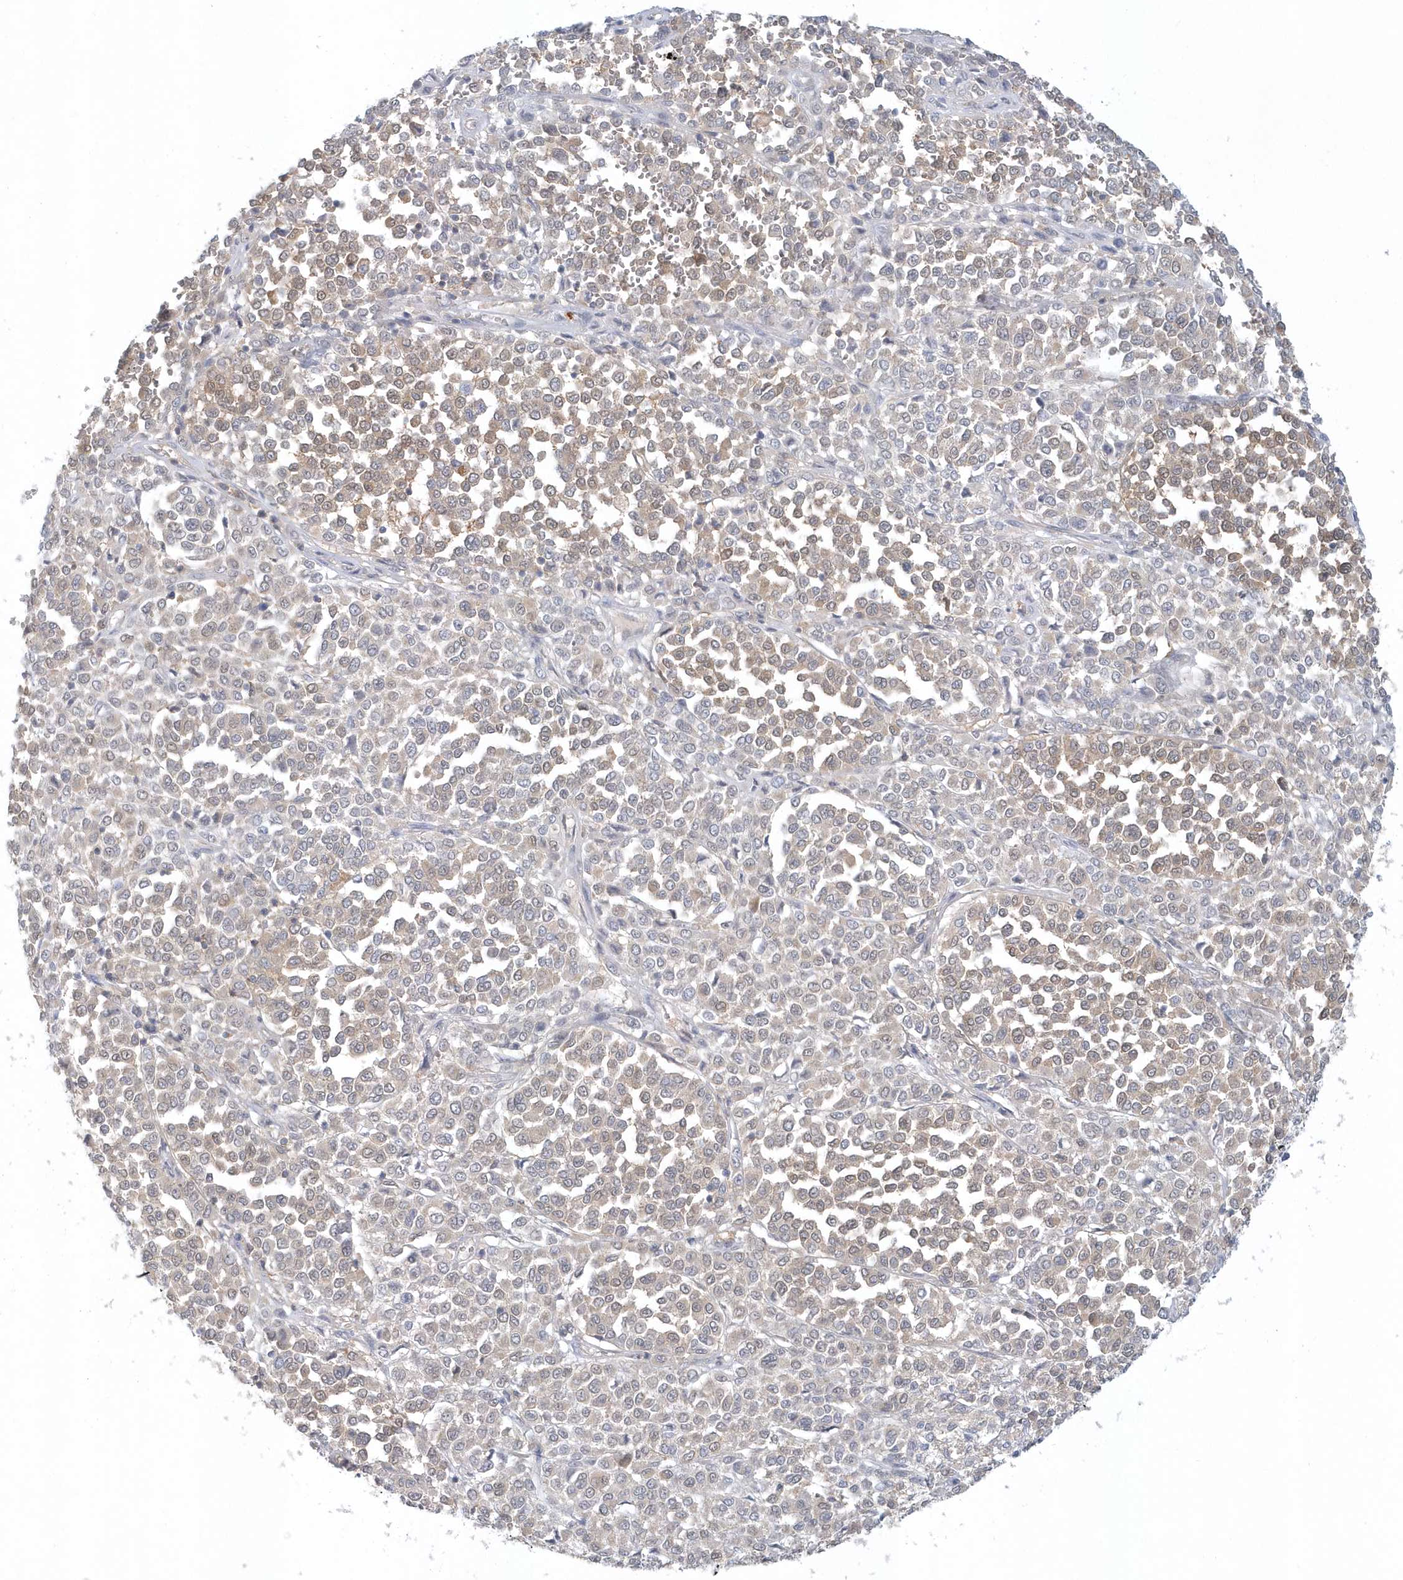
{"staining": {"intensity": "weak", "quantity": "25%-75%", "location": "cytoplasmic/membranous"}, "tissue": "melanoma", "cell_type": "Tumor cells", "image_type": "cancer", "snomed": [{"axis": "morphology", "description": "Malignant melanoma, Metastatic site"}, {"axis": "topography", "description": "Pancreas"}], "caption": "This is an image of IHC staining of malignant melanoma (metastatic site), which shows weak positivity in the cytoplasmic/membranous of tumor cells.", "gene": "RNF7", "patient": {"sex": "female", "age": 30}}